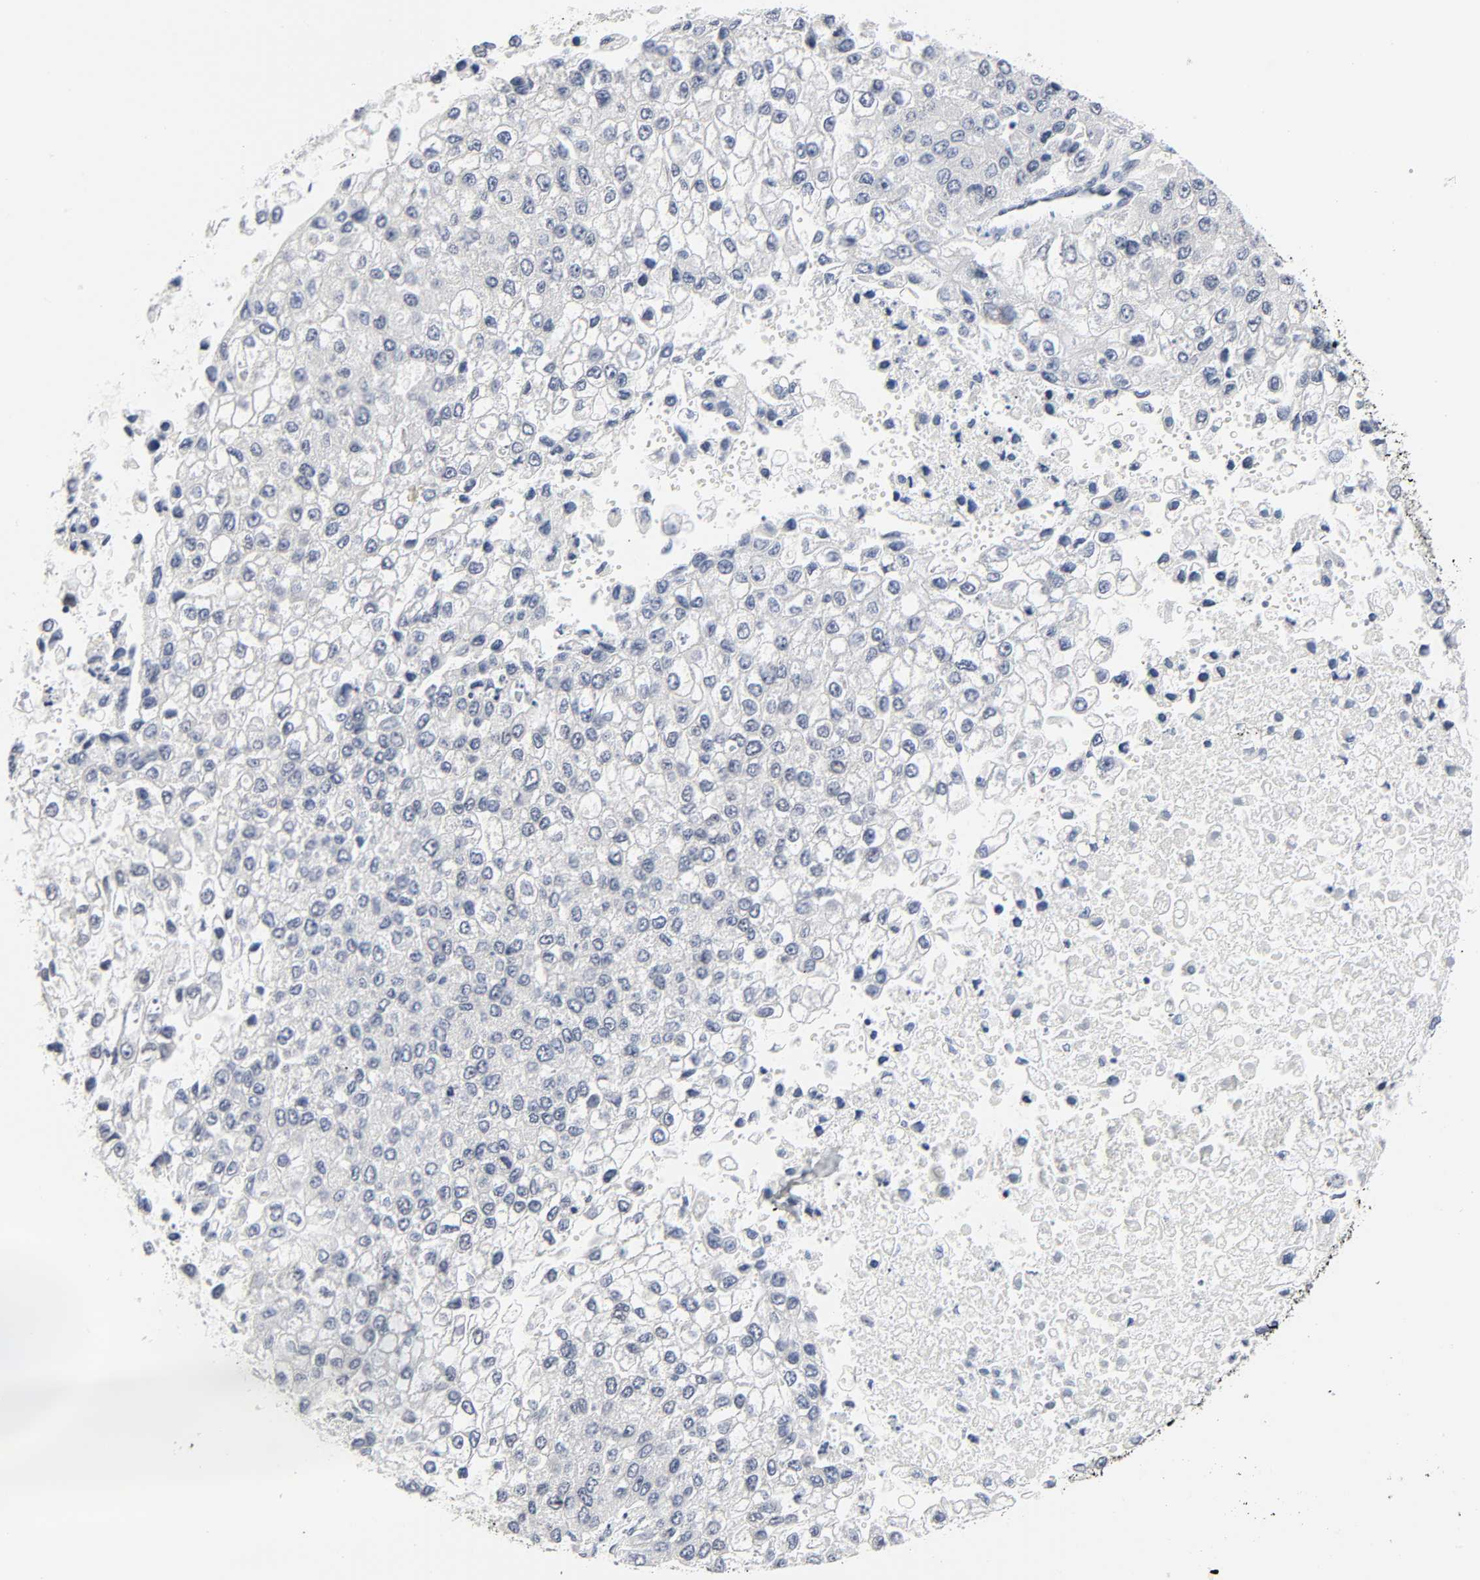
{"staining": {"intensity": "negative", "quantity": "none", "location": "none"}, "tissue": "liver cancer", "cell_type": "Tumor cells", "image_type": "cancer", "snomed": [{"axis": "morphology", "description": "Carcinoma, Hepatocellular, NOS"}, {"axis": "topography", "description": "Liver"}], "caption": "Photomicrograph shows no significant protein positivity in tumor cells of liver hepatocellular carcinoma.", "gene": "SALL2", "patient": {"sex": "female", "age": 66}}